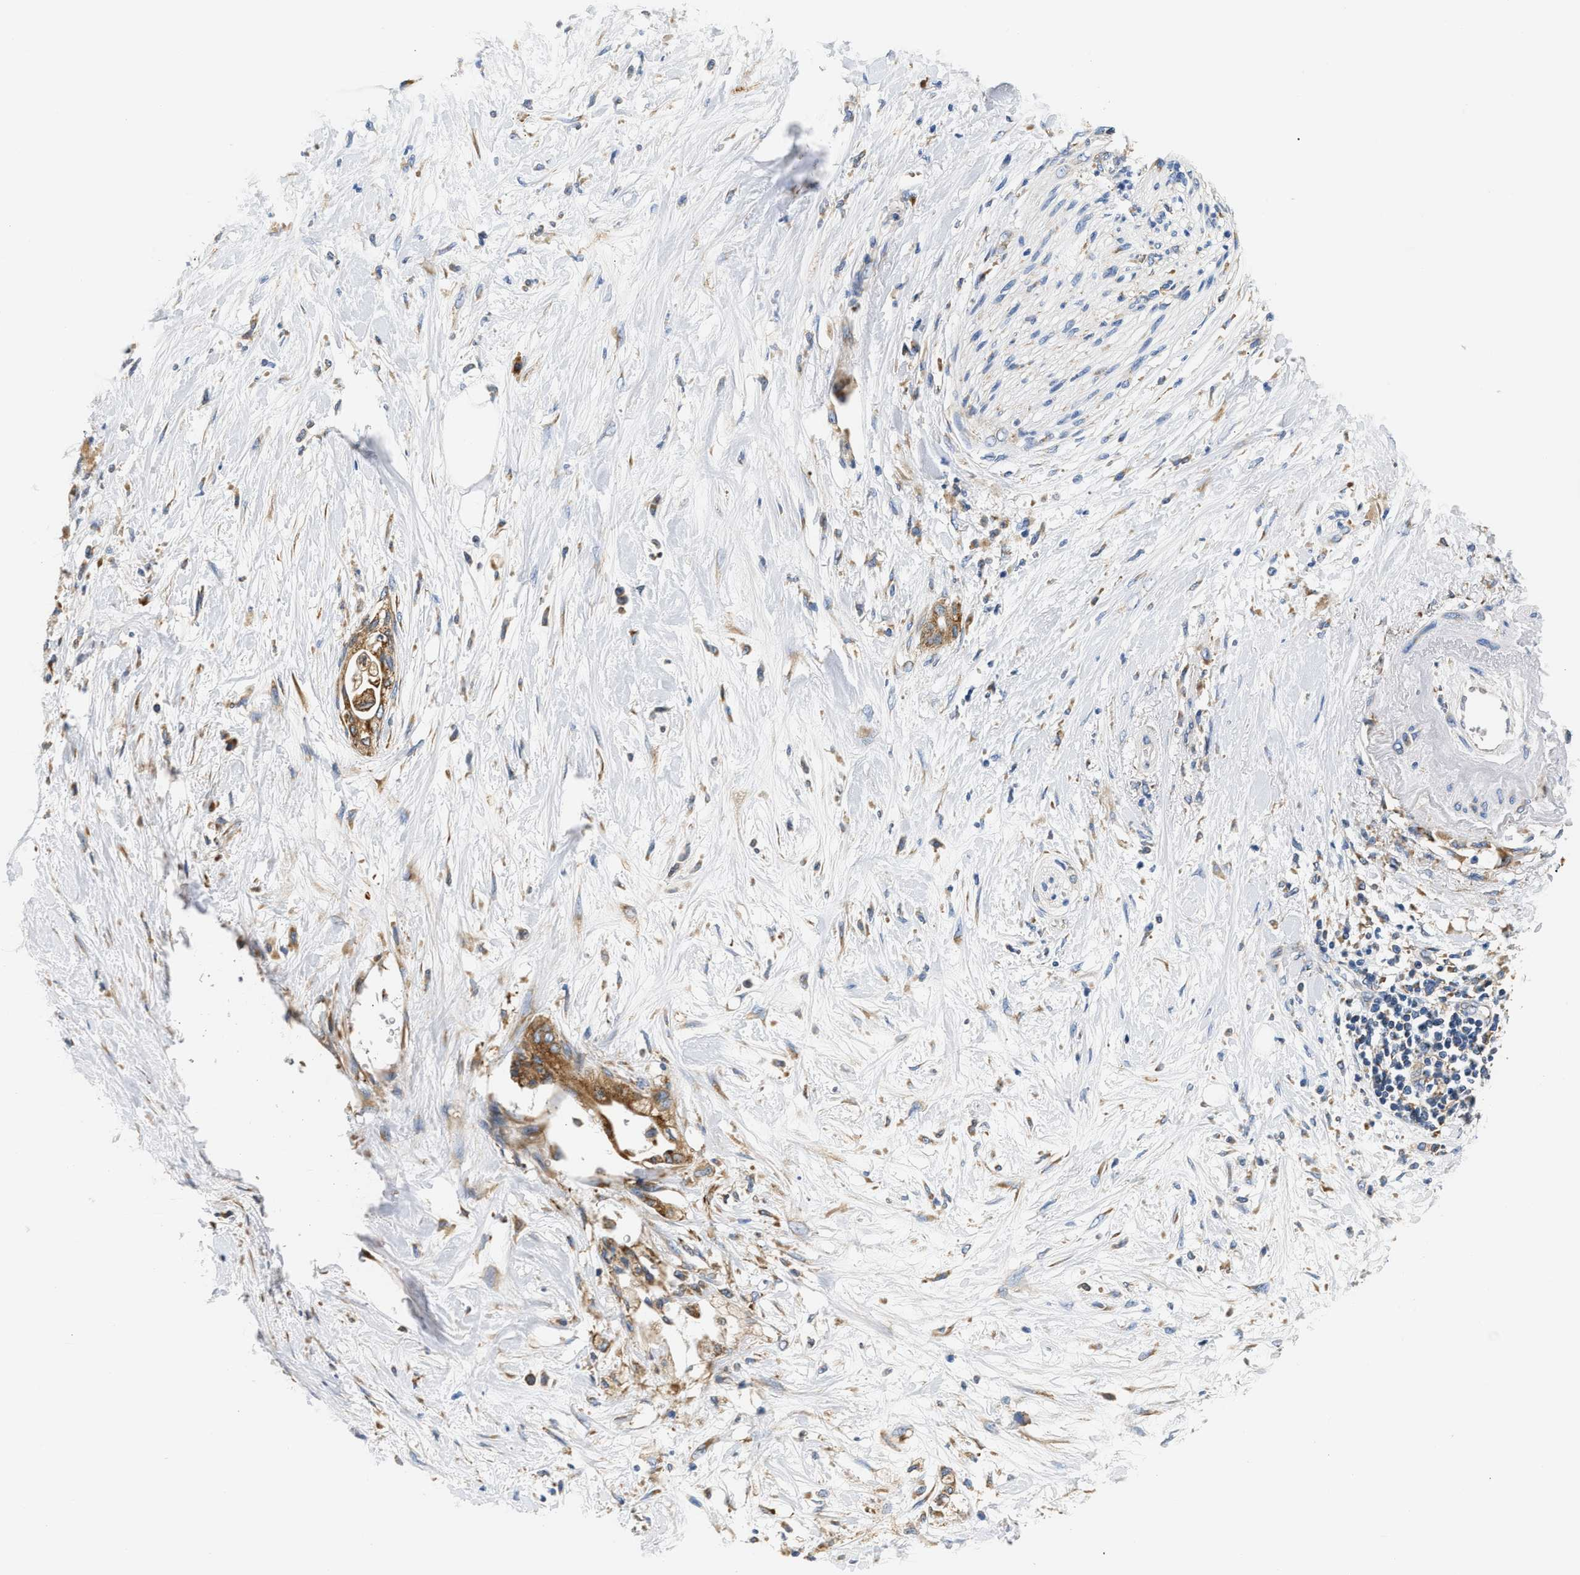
{"staining": {"intensity": "moderate", "quantity": ">75%", "location": "cytoplasmic/membranous"}, "tissue": "pancreatic cancer", "cell_type": "Tumor cells", "image_type": "cancer", "snomed": [{"axis": "morphology", "description": "Normal tissue, NOS"}, {"axis": "morphology", "description": "Adenocarcinoma, NOS"}, {"axis": "topography", "description": "Pancreas"}, {"axis": "topography", "description": "Duodenum"}], "caption": "Immunohistochemistry histopathology image of neoplastic tissue: human pancreatic adenocarcinoma stained using immunohistochemistry exhibits medium levels of moderate protein expression localized specifically in the cytoplasmic/membranous of tumor cells, appearing as a cytoplasmic/membranous brown color.", "gene": "HDHD3", "patient": {"sex": "female", "age": 60}}